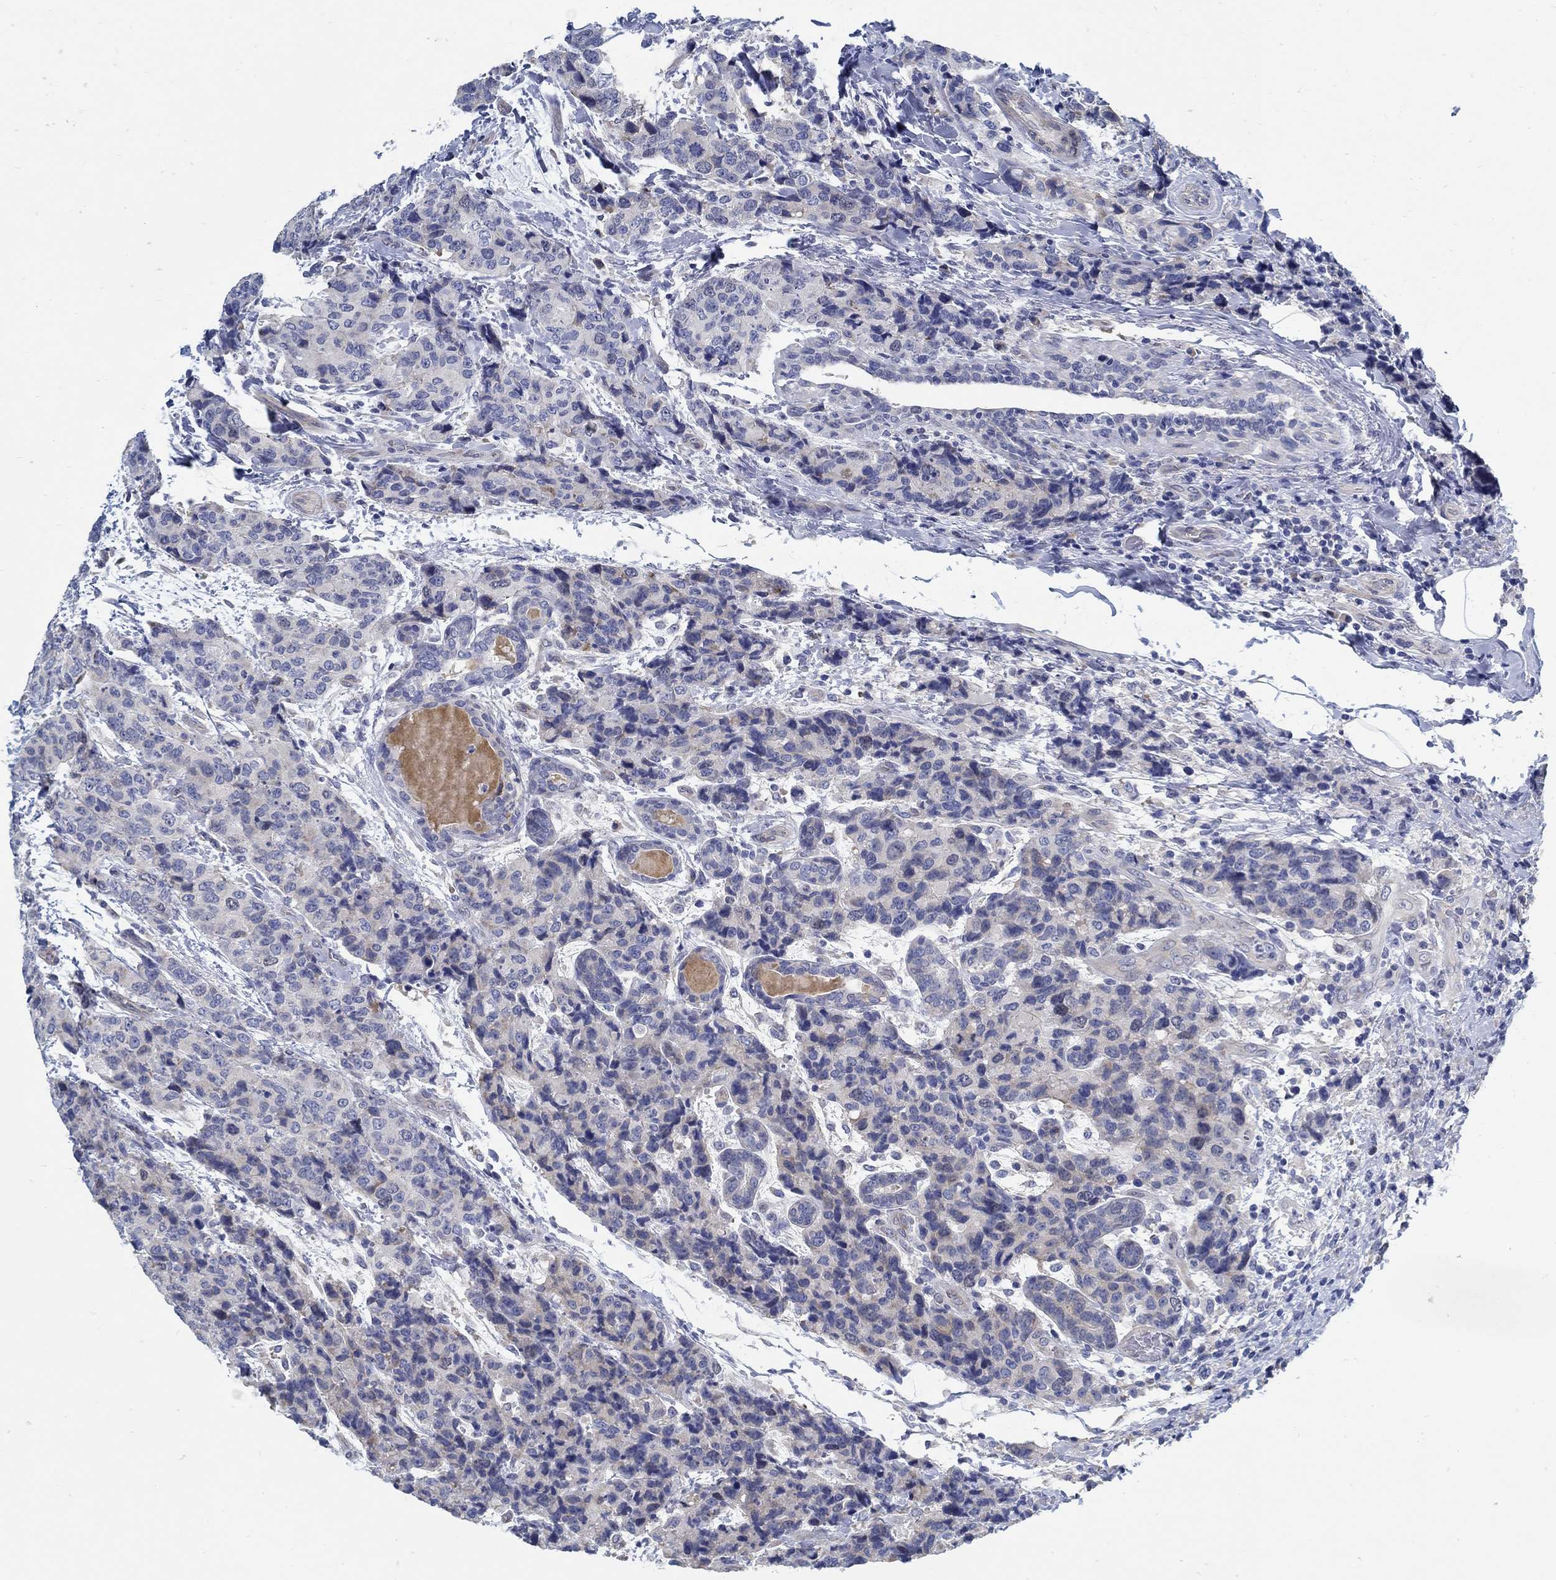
{"staining": {"intensity": "negative", "quantity": "none", "location": "none"}, "tissue": "breast cancer", "cell_type": "Tumor cells", "image_type": "cancer", "snomed": [{"axis": "morphology", "description": "Lobular carcinoma"}, {"axis": "topography", "description": "Breast"}], "caption": "An immunohistochemistry (IHC) photomicrograph of breast cancer is shown. There is no staining in tumor cells of breast cancer.", "gene": "C15orf39", "patient": {"sex": "female", "age": 59}}